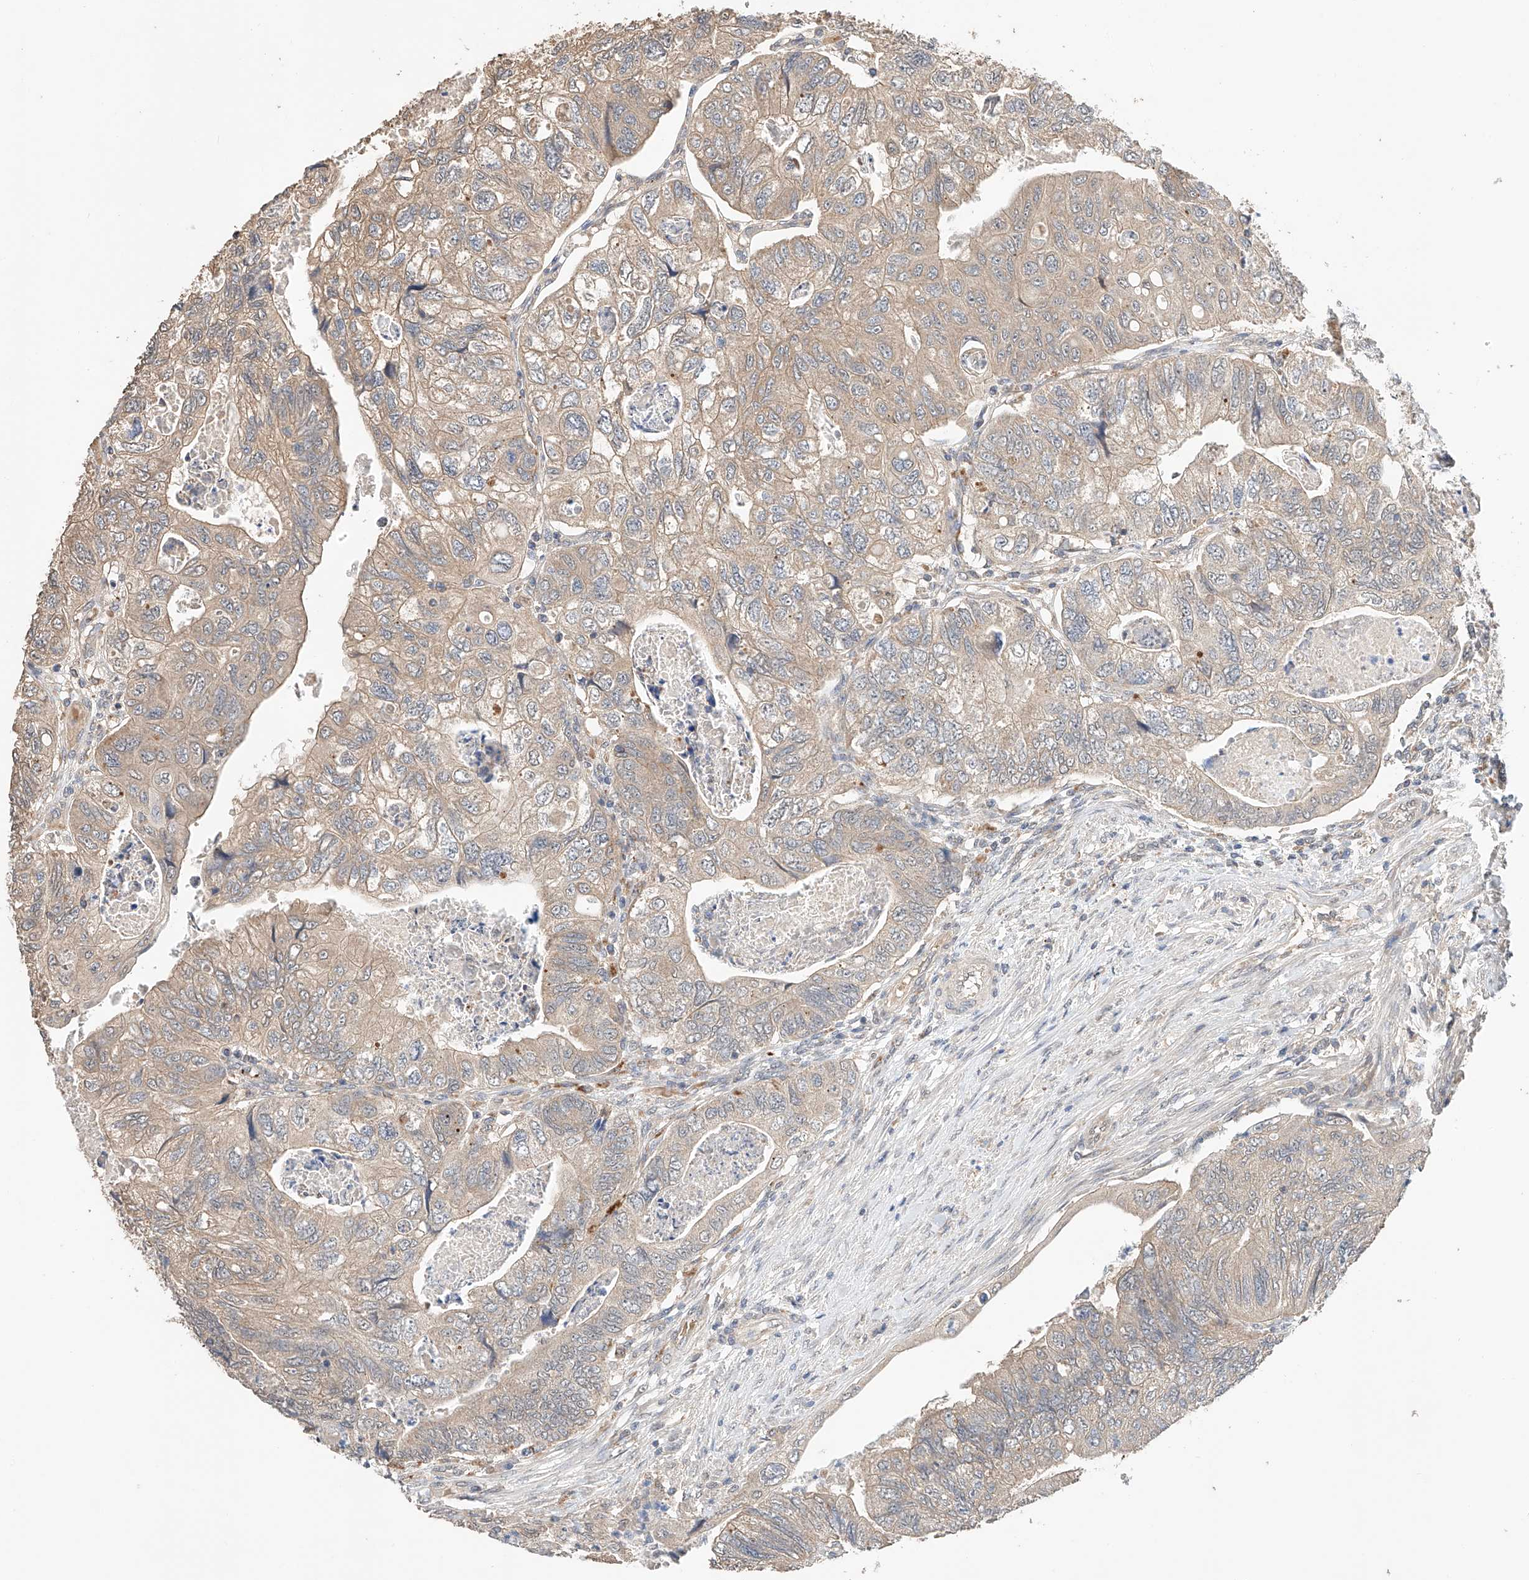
{"staining": {"intensity": "weak", "quantity": ">75%", "location": "cytoplasmic/membranous"}, "tissue": "colorectal cancer", "cell_type": "Tumor cells", "image_type": "cancer", "snomed": [{"axis": "morphology", "description": "Adenocarcinoma, NOS"}, {"axis": "topography", "description": "Rectum"}], "caption": "Immunohistochemical staining of adenocarcinoma (colorectal) reveals weak cytoplasmic/membranous protein staining in approximately >75% of tumor cells. Nuclei are stained in blue.", "gene": "ZFHX2", "patient": {"sex": "male", "age": 63}}